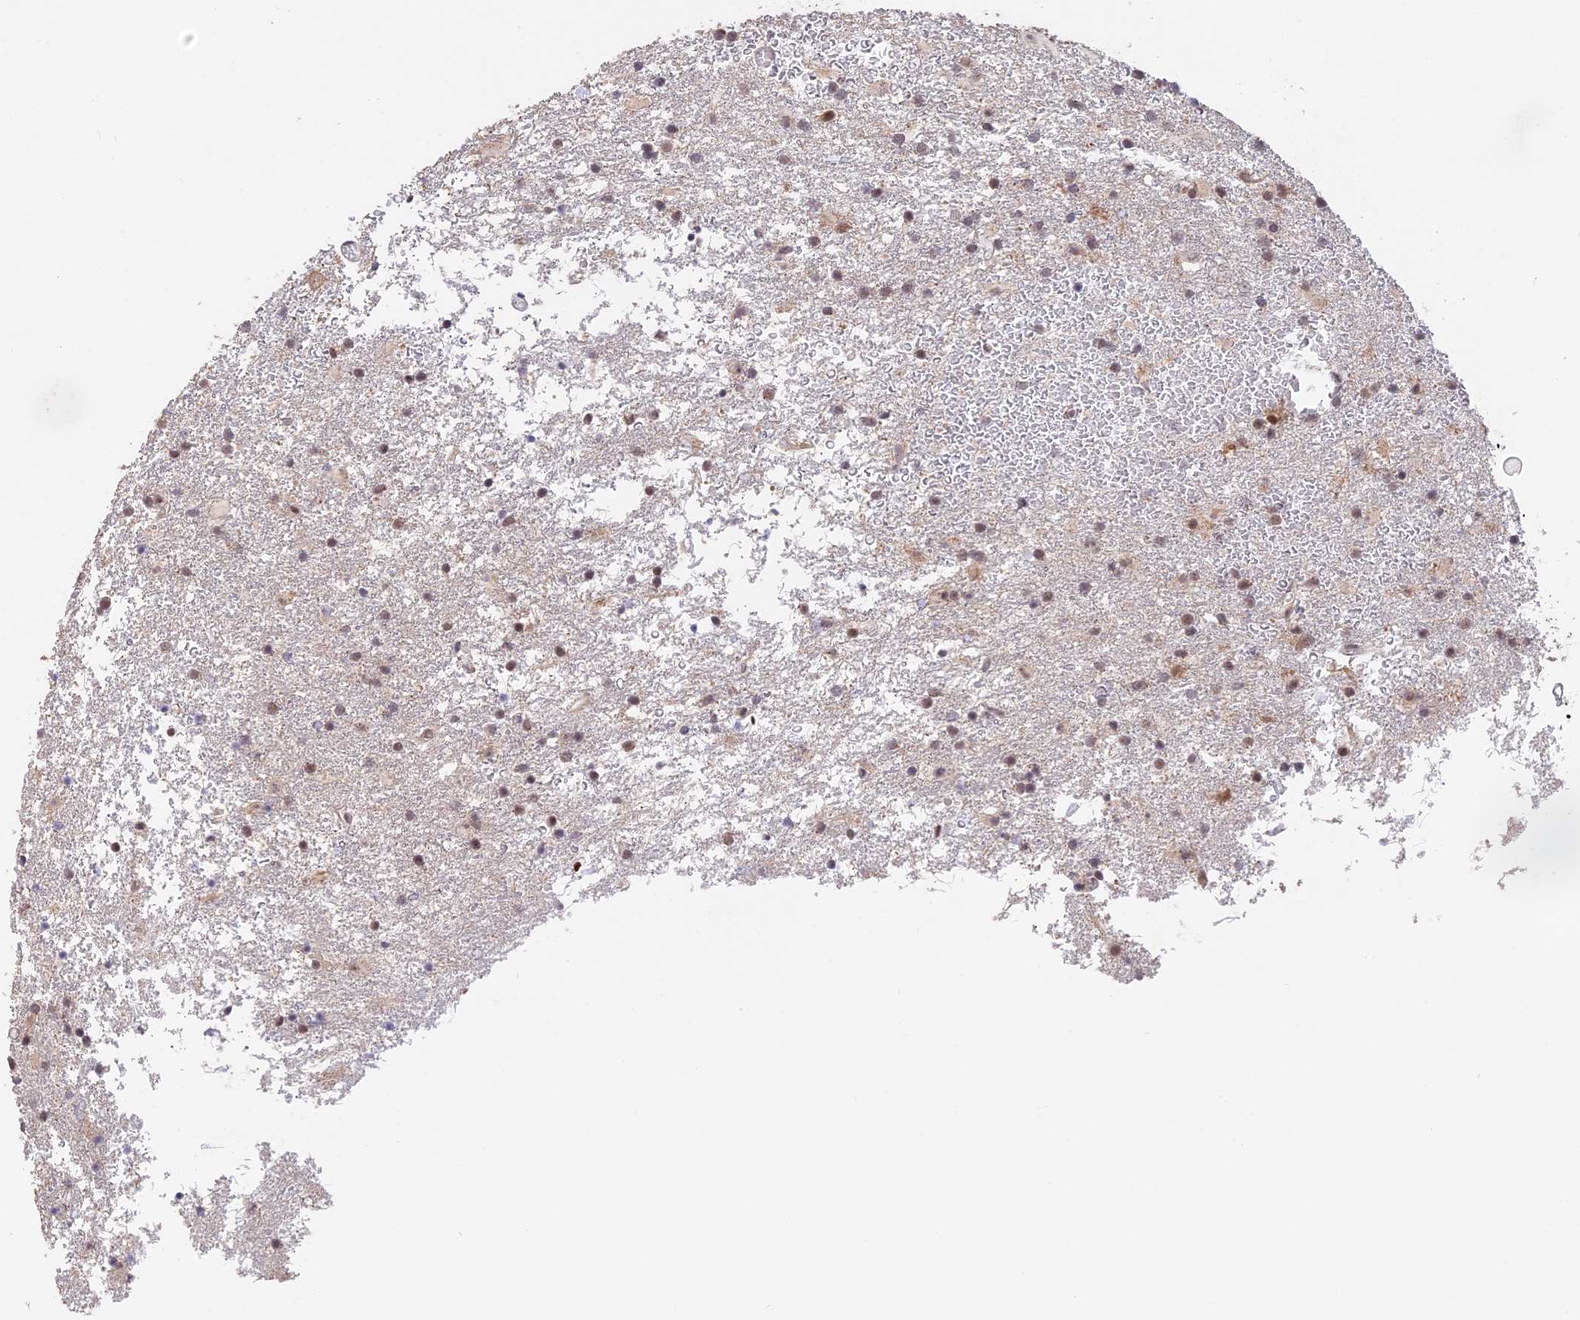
{"staining": {"intensity": "weak", "quantity": "25%-75%", "location": "nuclear"}, "tissue": "glioma", "cell_type": "Tumor cells", "image_type": "cancer", "snomed": [{"axis": "morphology", "description": "Glioma, malignant, Low grade"}, {"axis": "topography", "description": "Brain"}], "caption": "Weak nuclear protein positivity is identified in about 25%-75% of tumor cells in glioma.", "gene": "POLR2C", "patient": {"sex": "male", "age": 65}}